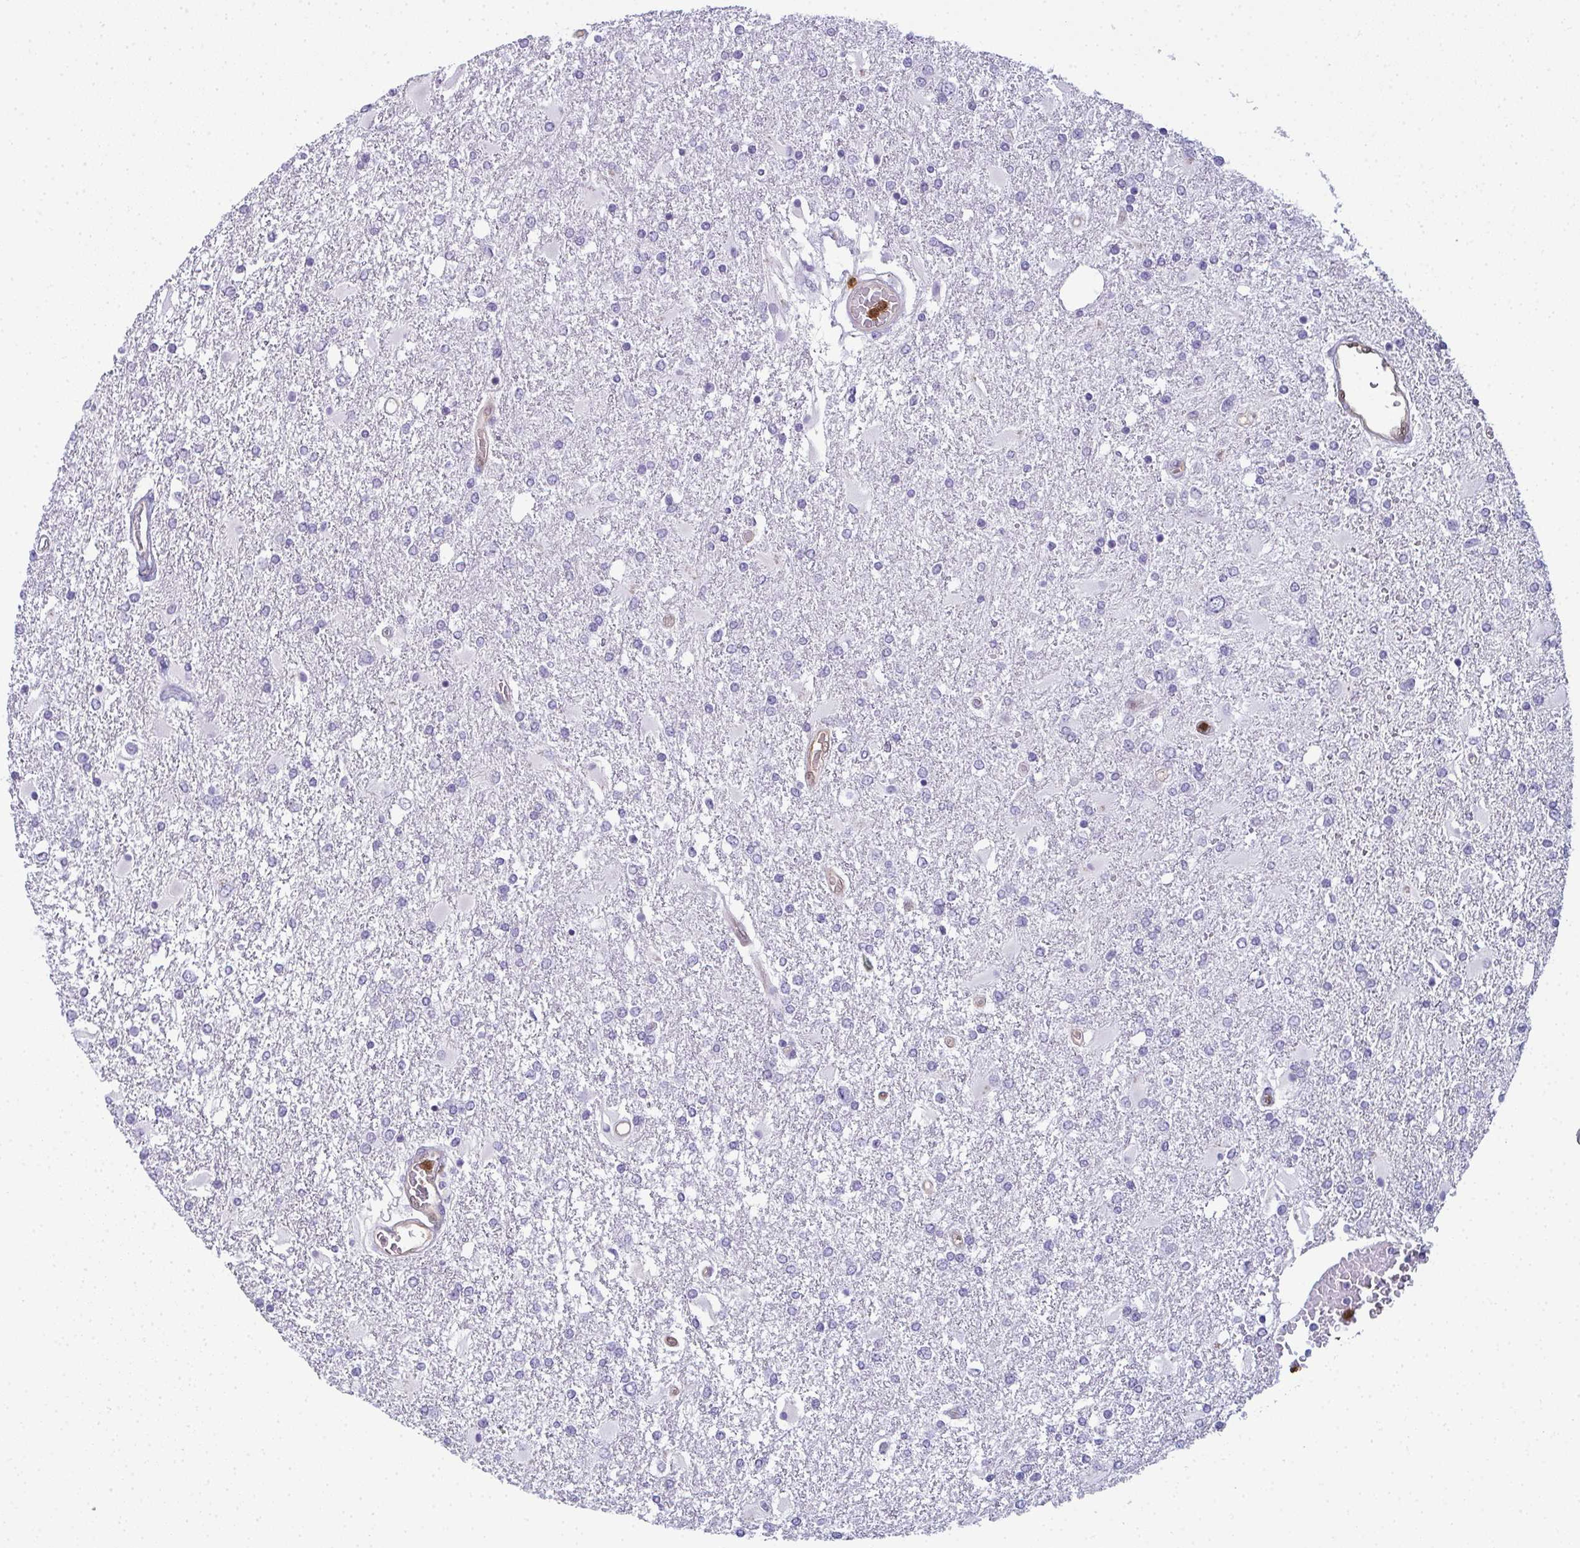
{"staining": {"intensity": "negative", "quantity": "none", "location": "none"}, "tissue": "glioma", "cell_type": "Tumor cells", "image_type": "cancer", "snomed": [{"axis": "morphology", "description": "Glioma, malignant, High grade"}, {"axis": "topography", "description": "Cerebral cortex"}], "caption": "Human glioma stained for a protein using immunohistochemistry shows no positivity in tumor cells.", "gene": "CDA", "patient": {"sex": "male", "age": 79}}